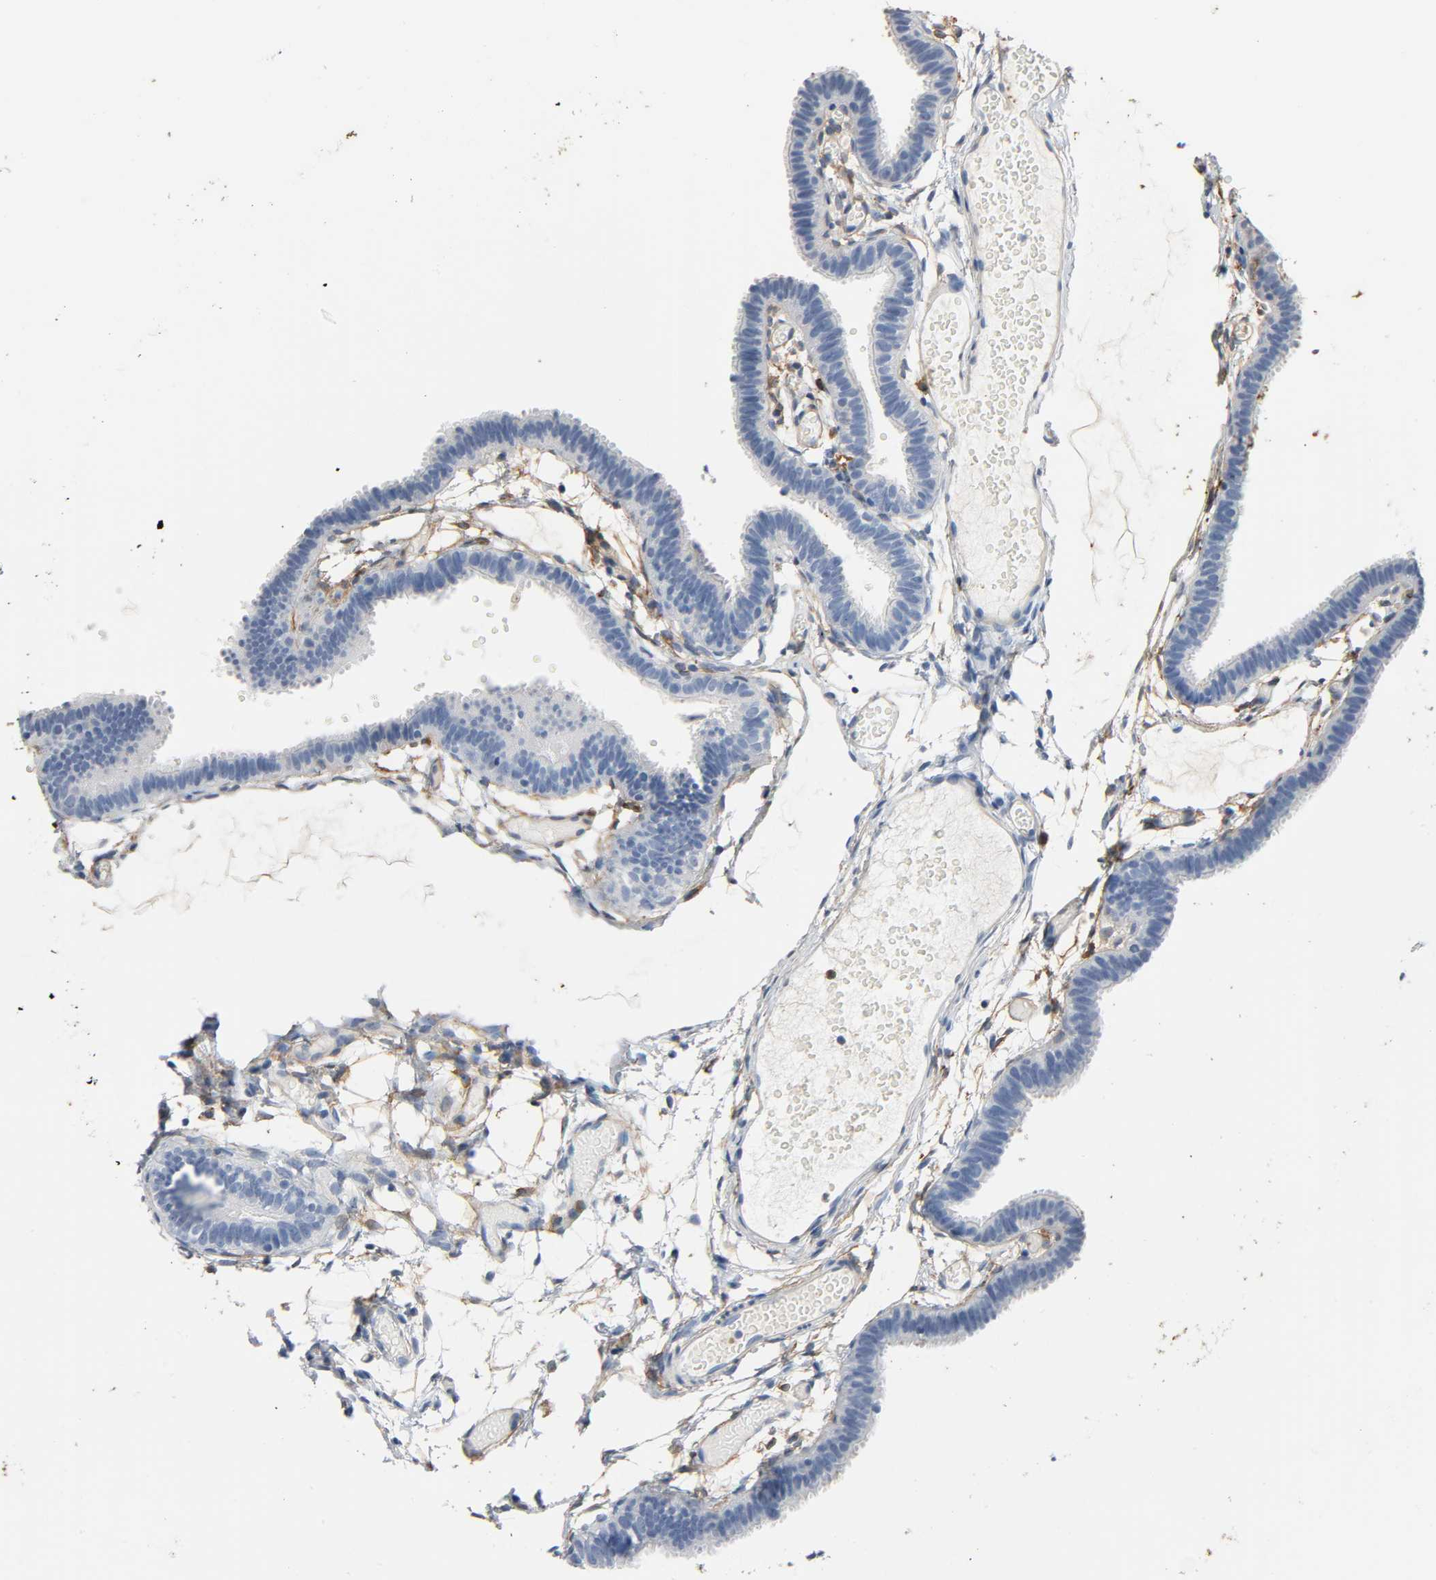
{"staining": {"intensity": "negative", "quantity": "none", "location": "none"}, "tissue": "fallopian tube", "cell_type": "Glandular cells", "image_type": "normal", "snomed": [{"axis": "morphology", "description": "Normal tissue, NOS"}, {"axis": "topography", "description": "Fallopian tube"}], "caption": "This is an immunohistochemistry histopathology image of normal human fallopian tube. There is no positivity in glandular cells.", "gene": "ANPEP", "patient": {"sex": "female", "age": 29}}